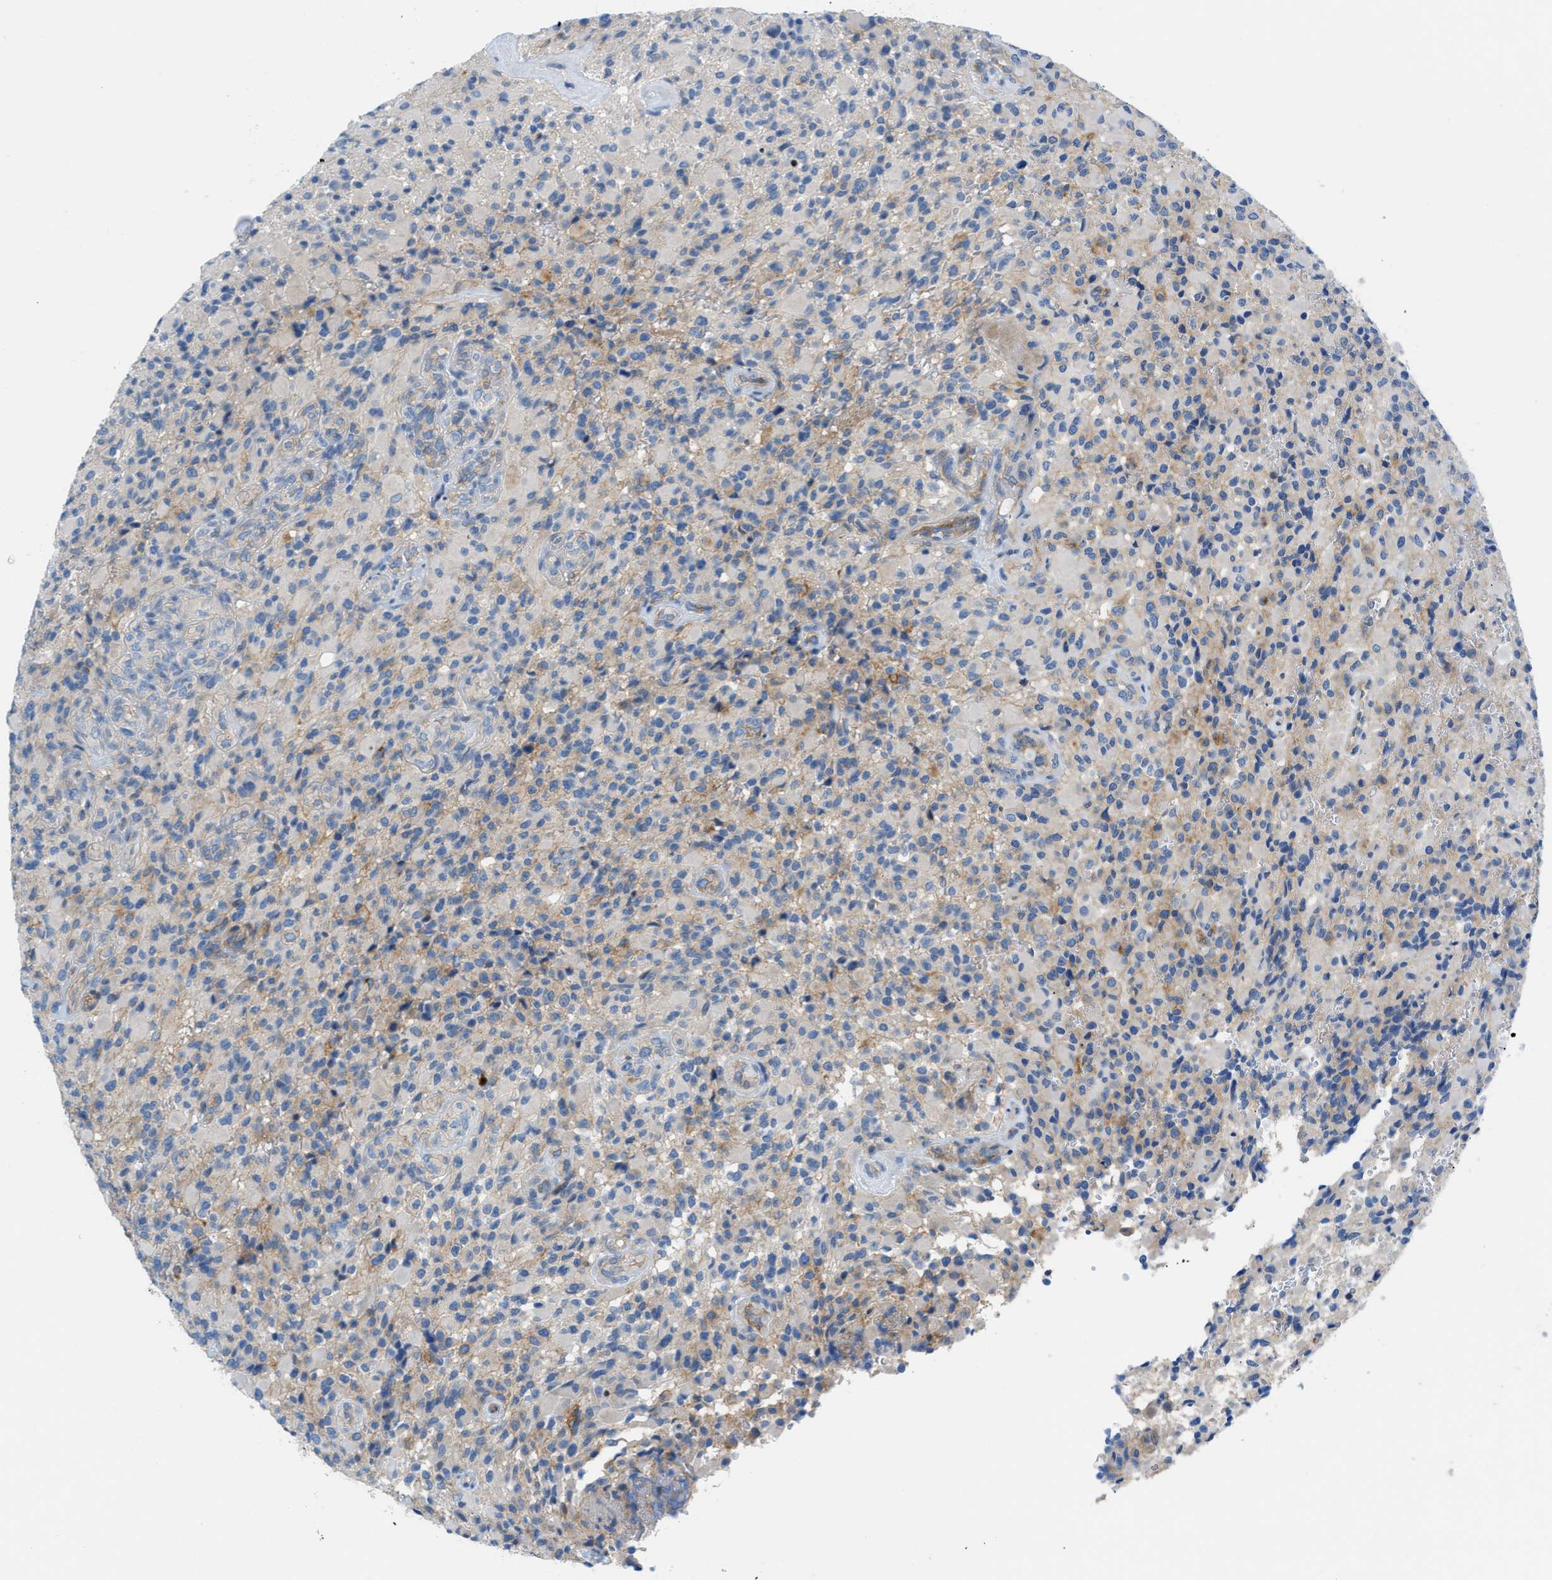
{"staining": {"intensity": "weak", "quantity": "<25%", "location": "cytoplasmic/membranous"}, "tissue": "glioma", "cell_type": "Tumor cells", "image_type": "cancer", "snomed": [{"axis": "morphology", "description": "Glioma, malignant, High grade"}, {"axis": "topography", "description": "Brain"}], "caption": "A photomicrograph of human malignant glioma (high-grade) is negative for staining in tumor cells.", "gene": "ORAI1", "patient": {"sex": "male", "age": 71}}